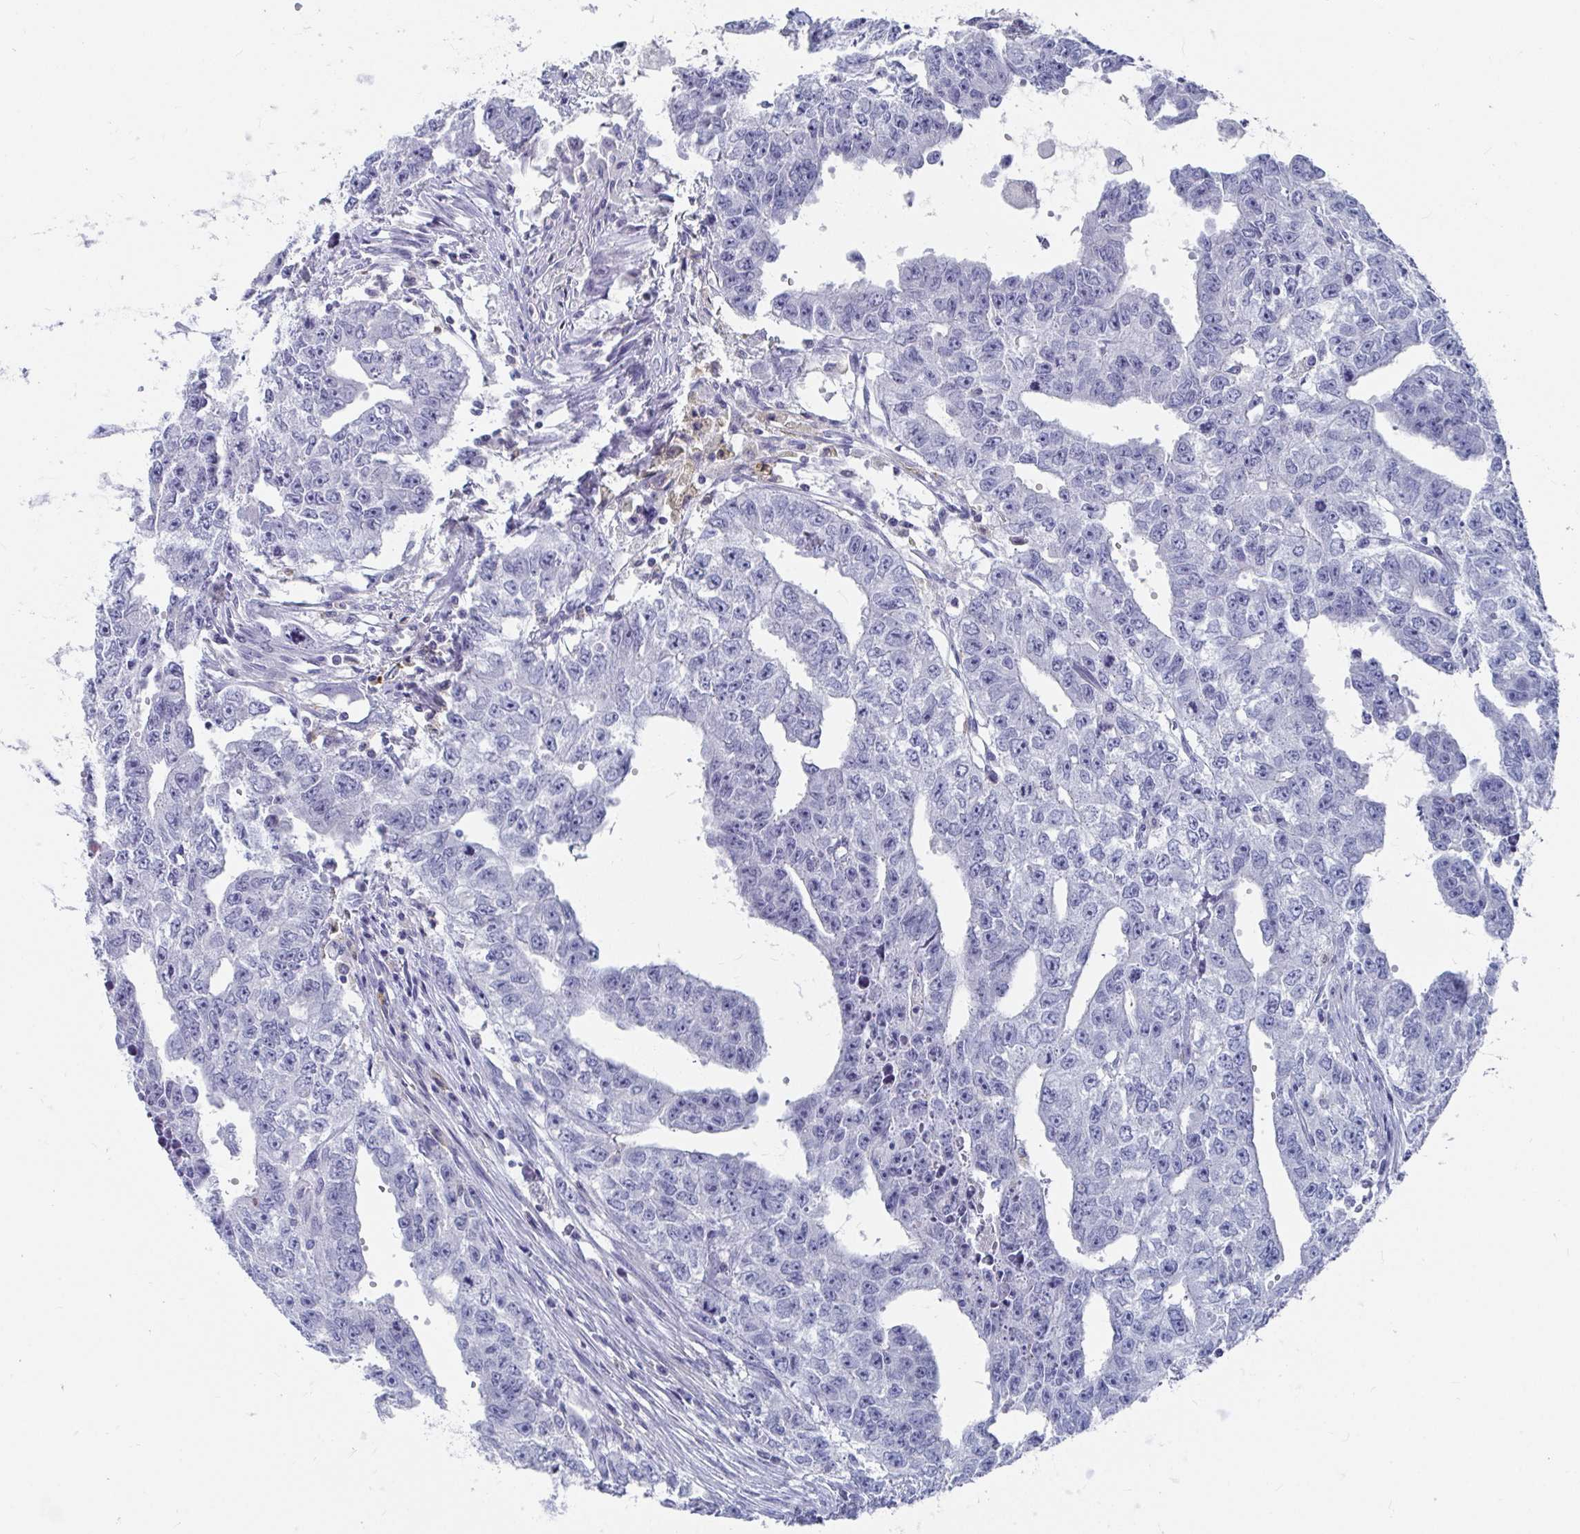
{"staining": {"intensity": "negative", "quantity": "none", "location": "none"}, "tissue": "testis cancer", "cell_type": "Tumor cells", "image_type": "cancer", "snomed": [{"axis": "morphology", "description": "Carcinoma, Embryonal, NOS"}, {"axis": "morphology", "description": "Teratoma, malignant, NOS"}, {"axis": "topography", "description": "Testis"}], "caption": "A high-resolution histopathology image shows IHC staining of testis cancer (embryonal carcinoma), which reveals no significant staining in tumor cells. (Stains: DAB (3,3'-diaminobenzidine) immunohistochemistry with hematoxylin counter stain, Microscopy: brightfield microscopy at high magnification).", "gene": "ZFP82", "patient": {"sex": "male", "age": 24}}